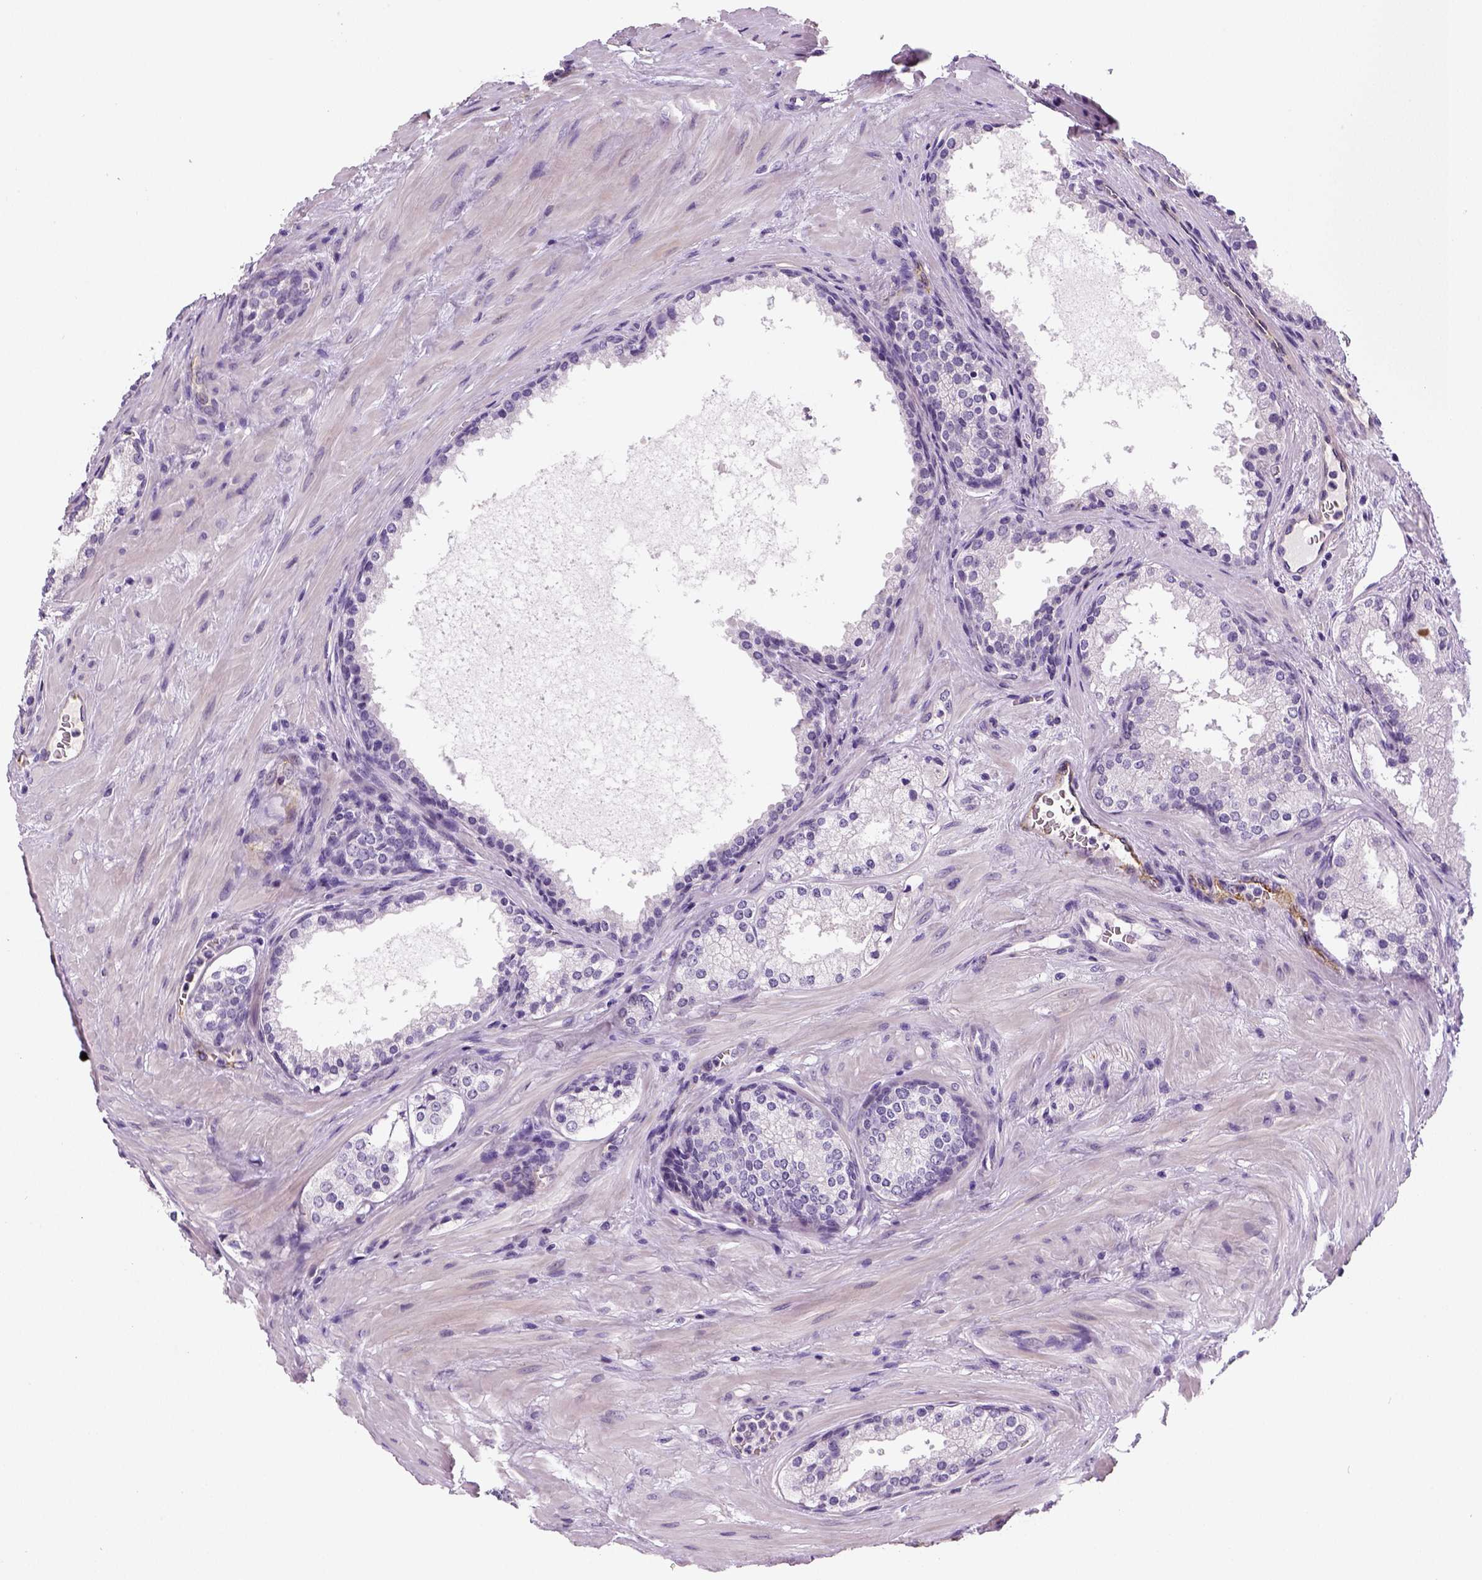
{"staining": {"intensity": "negative", "quantity": "none", "location": "none"}, "tissue": "prostate cancer", "cell_type": "Tumor cells", "image_type": "cancer", "snomed": [{"axis": "morphology", "description": "Adenocarcinoma, Low grade"}, {"axis": "topography", "description": "Prostate"}], "caption": "Tumor cells are negative for protein expression in human prostate low-grade adenocarcinoma.", "gene": "TSPAN7", "patient": {"sex": "male", "age": 56}}